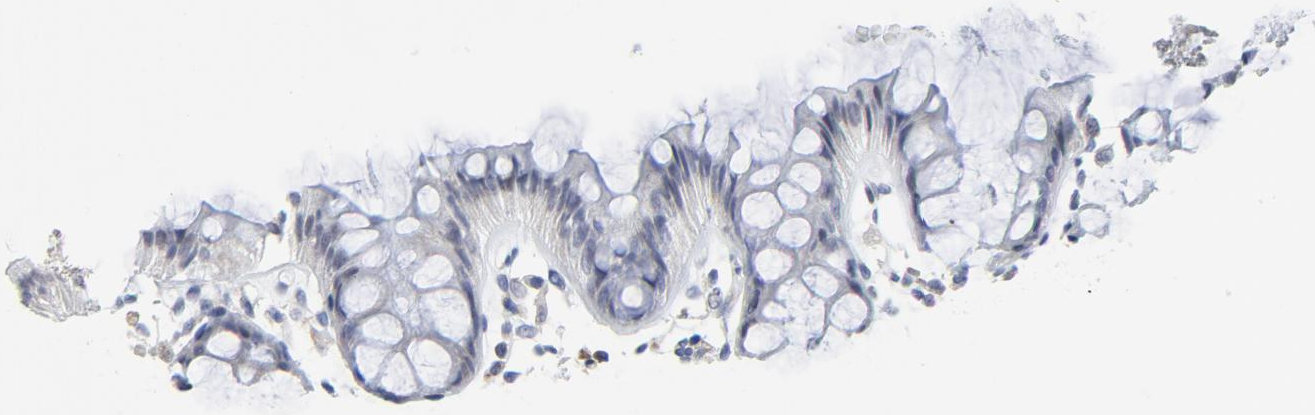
{"staining": {"intensity": "moderate", "quantity": ">75%", "location": "cytoplasmic/membranous"}, "tissue": "rectum", "cell_type": "Glandular cells", "image_type": "normal", "snomed": [{"axis": "morphology", "description": "Normal tissue, NOS"}, {"axis": "topography", "description": "Rectum"}], "caption": "A medium amount of moderate cytoplasmic/membranous expression is appreciated in about >75% of glandular cells in benign rectum. (Brightfield microscopy of DAB IHC at high magnification).", "gene": "NLGN3", "patient": {"sex": "female", "age": 66}}